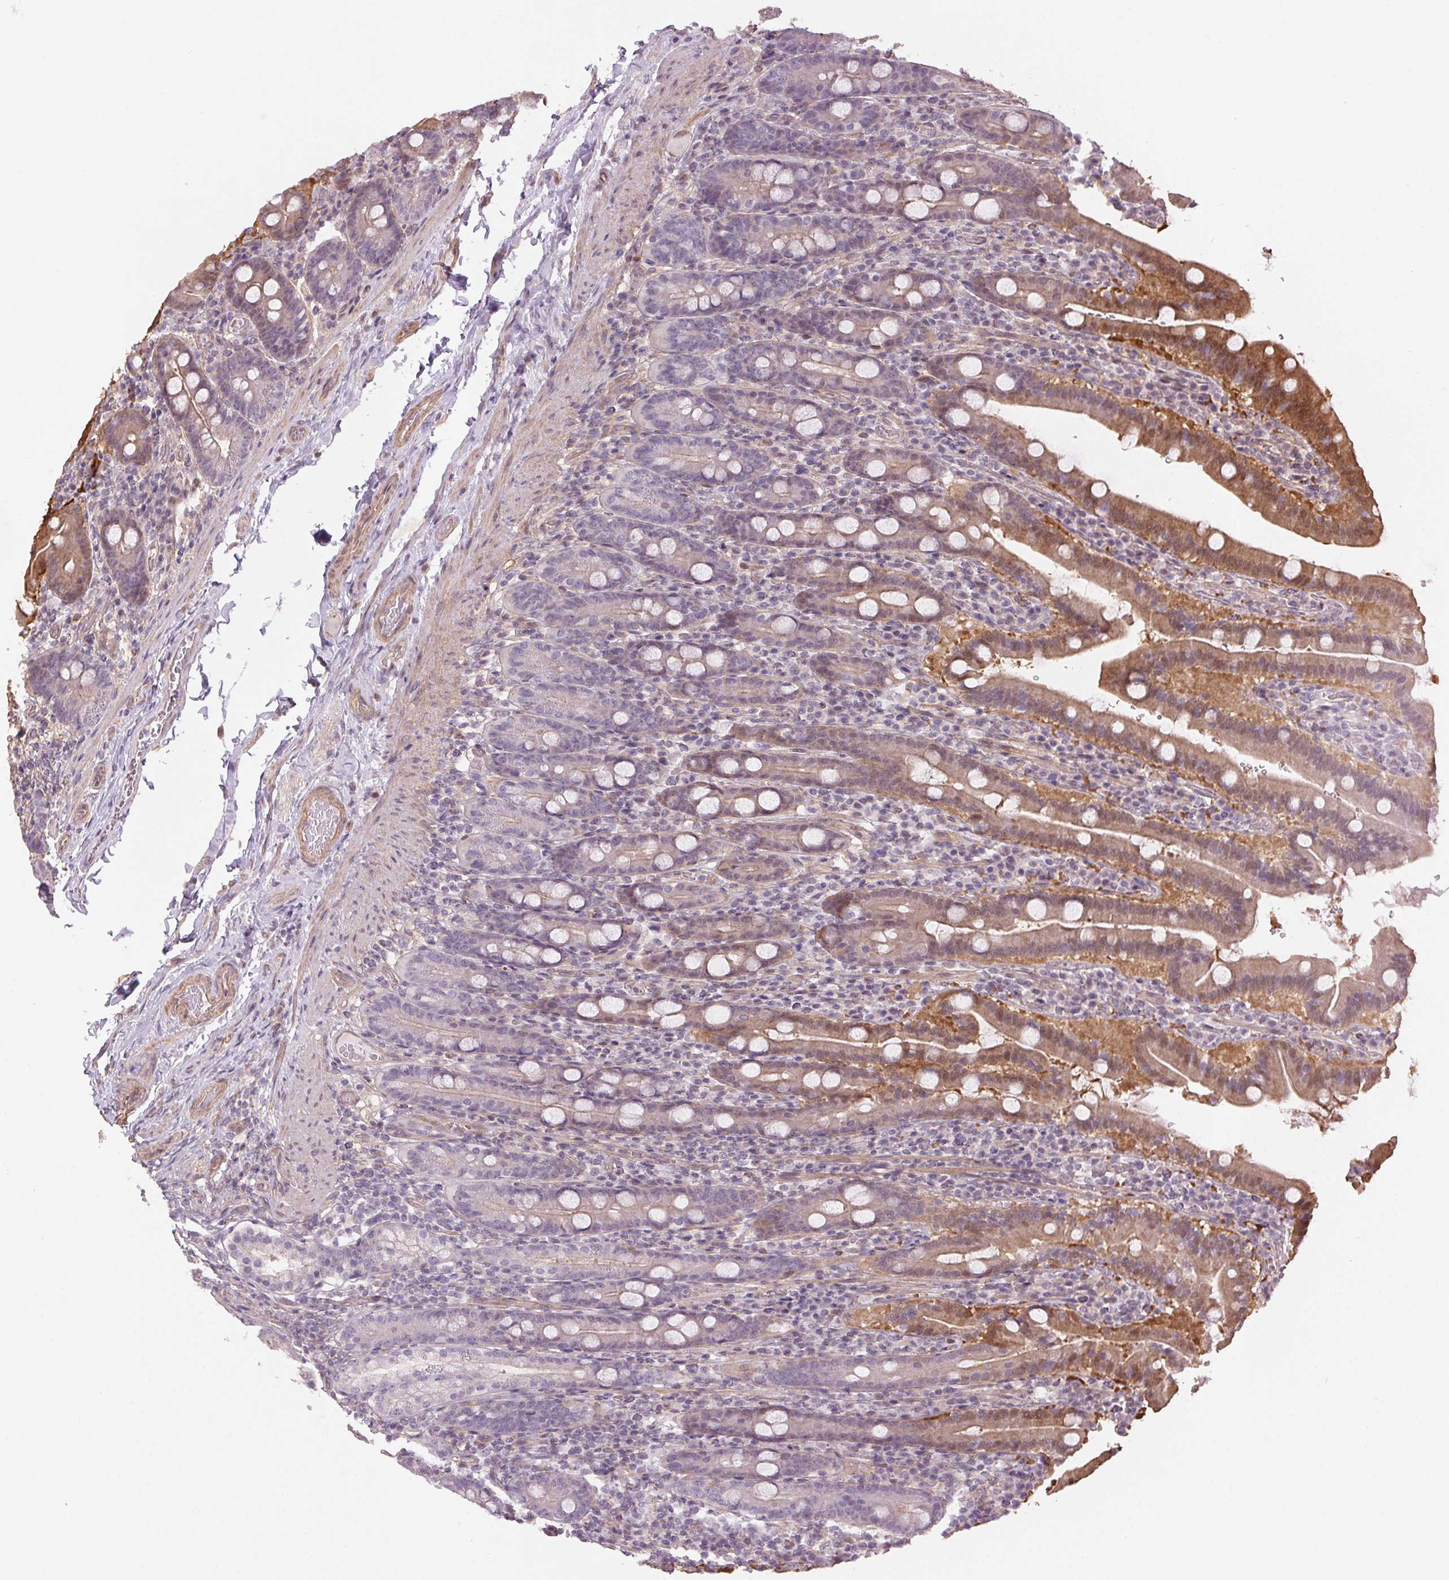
{"staining": {"intensity": "strong", "quantity": "<25%", "location": "cytoplasmic/membranous,nuclear"}, "tissue": "small intestine", "cell_type": "Glandular cells", "image_type": "normal", "snomed": [{"axis": "morphology", "description": "Normal tissue, NOS"}, {"axis": "topography", "description": "Small intestine"}], "caption": "IHC of normal human small intestine shows medium levels of strong cytoplasmic/membranous,nuclear staining in about <25% of glandular cells.", "gene": "CCSER1", "patient": {"sex": "male", "age": 26}}